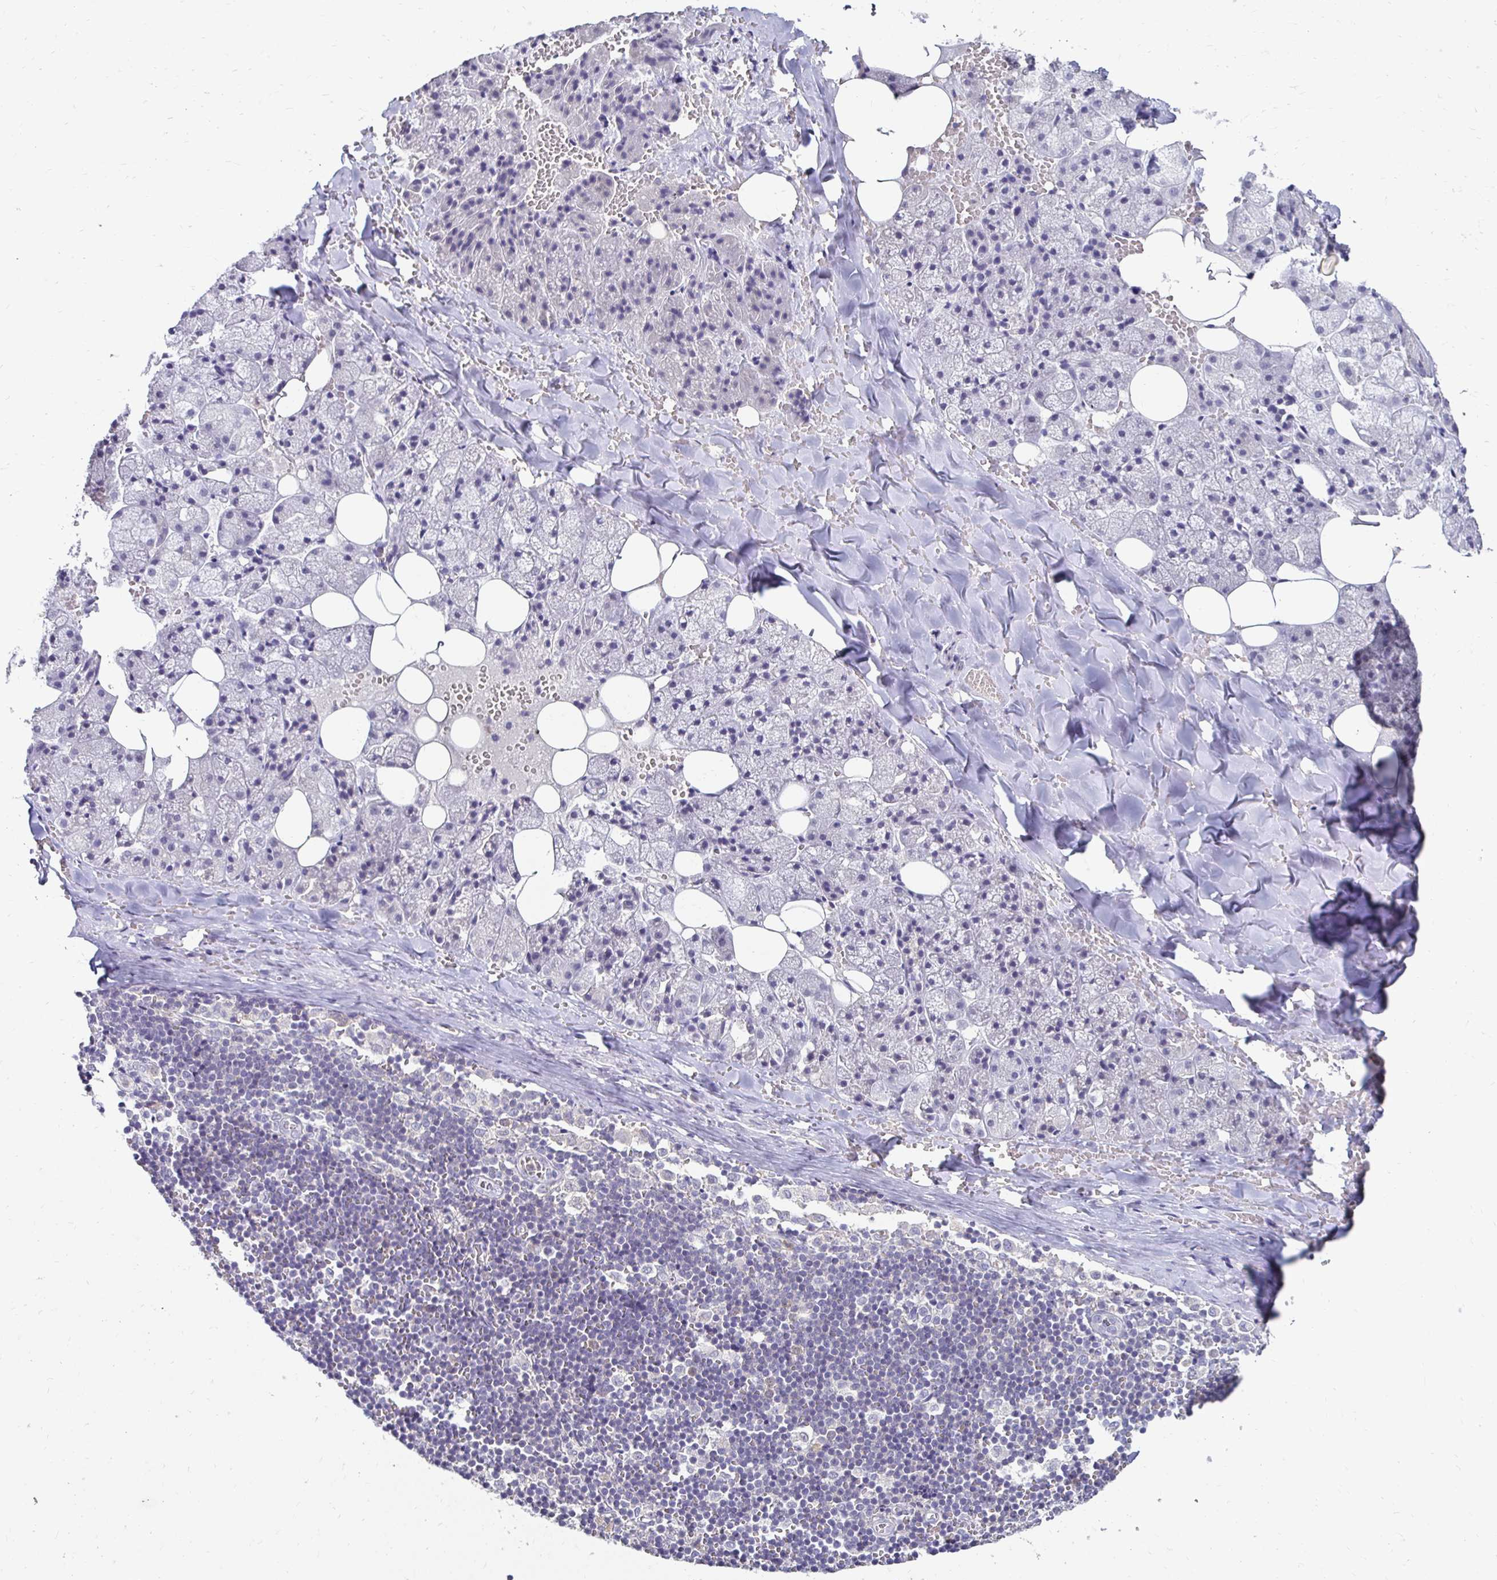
{"staining": {"intensity": "negative", "quantity": "none", "location": "none"}, "tissue": "salivary gland", "cell_type": "Glandular cells", "image_type": "normal", "snomed": [{"axis": "morphology", "description": "Normal tissue, NOS"}, {"axis": "topography", "description": "Salivary gland"}, {"axis": "topography", "description": "Peripheral nerve tissue"}], "caption": "IHC photomicrograph of benign salivary gland: salivary gland stained with DAB displays no significant protein expression in glandular cells.", "gene": "GK2", "patient": {"sex": "male", "age": 38}}